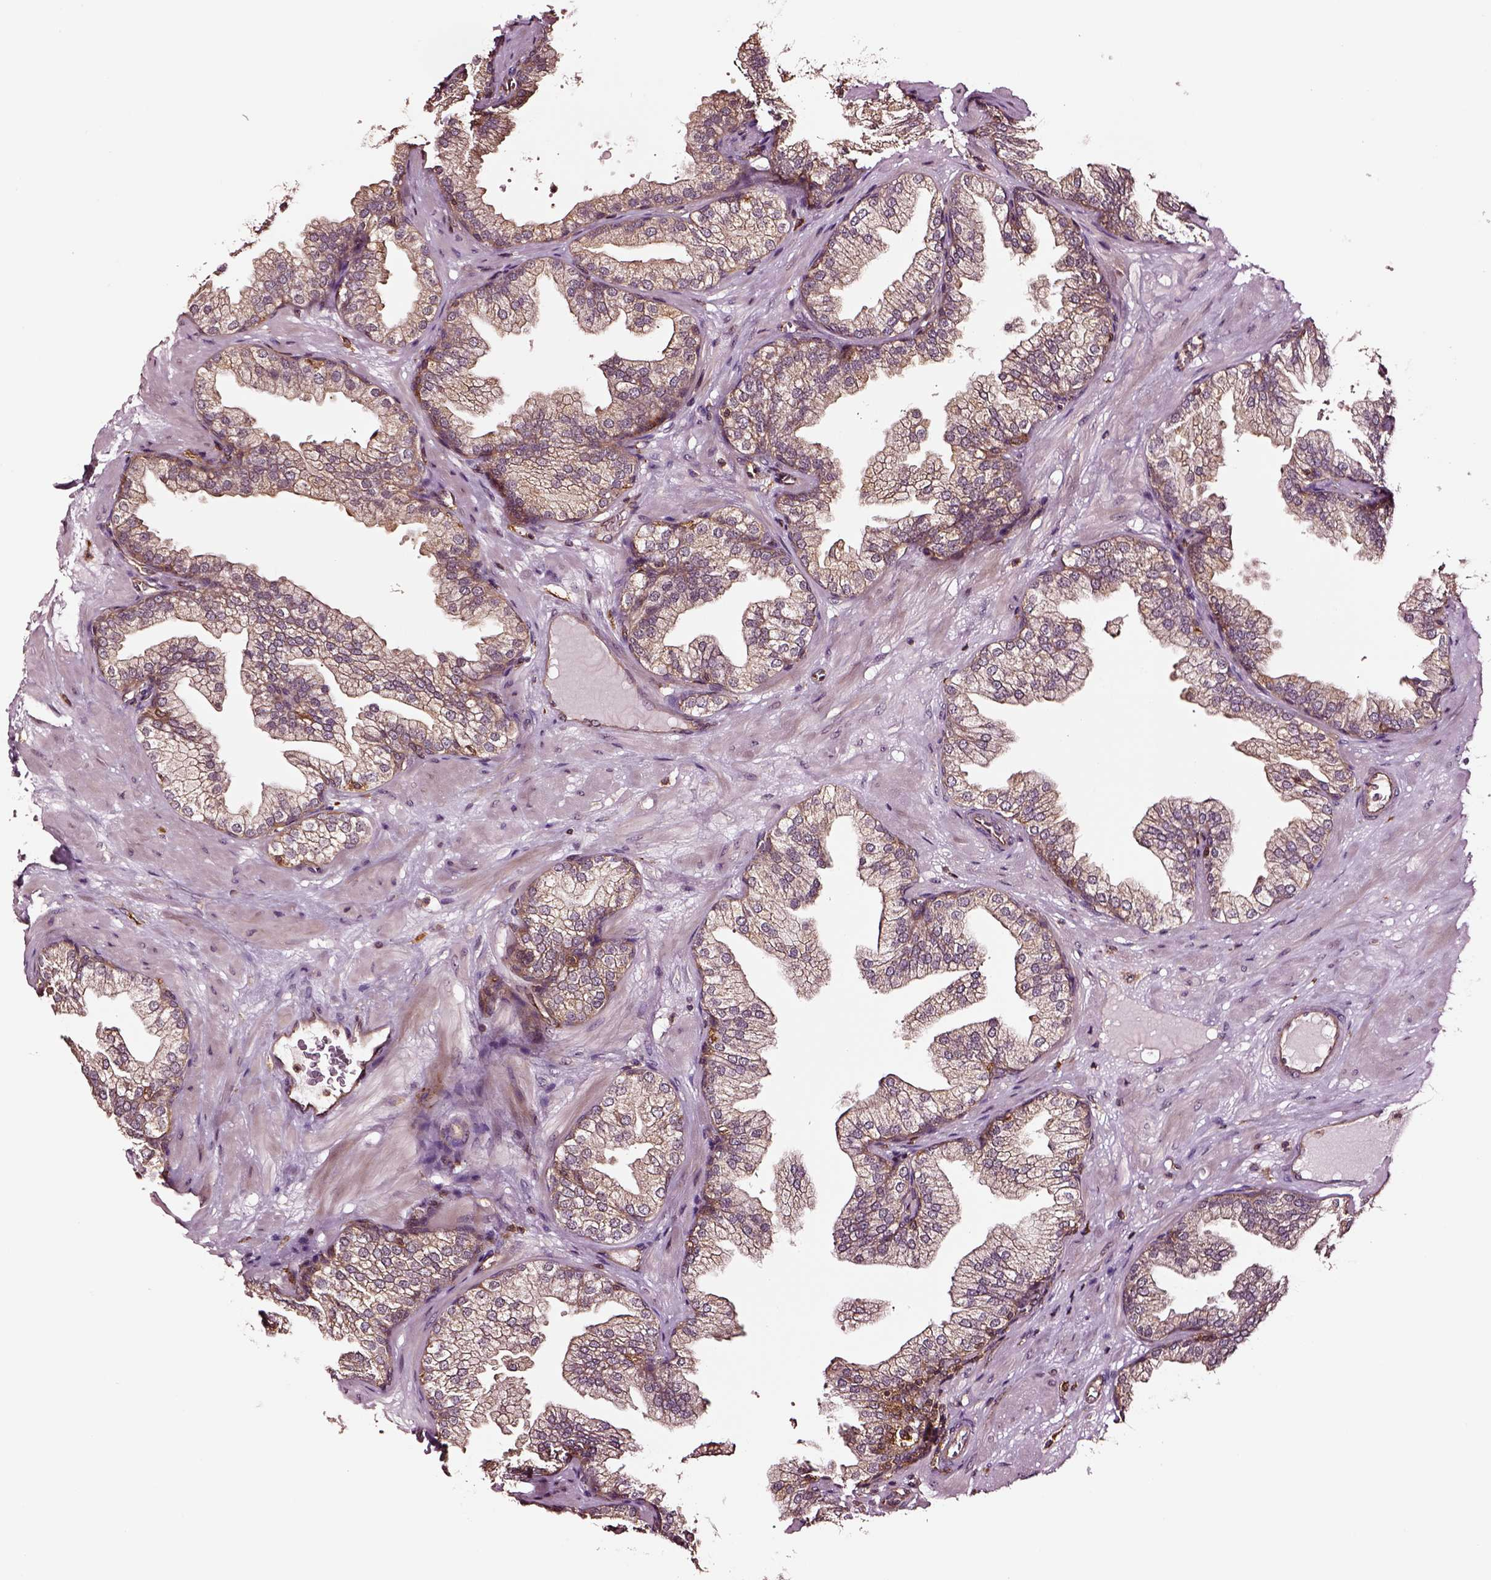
{"staining": {"intensity": "weak", "quantity": ">75%", "location": "cytoplasmic/membranous"}, "tissue": "prostate", "cell_type": "Glandular cells", "image_type": "normal", "snomed": [{"axis": "morphology", "description": "Normal tissue, NOS"}, {"axis": "topography", "description": "Prostate"}], "caption": "Prostate stained with DAB (3,3'-diaminobenzidine) immunohistochemistry (IHC) reveals low levels of weak cytoplasmic/membranous positivity in about >75% of glandular cells.", "gene": "RASSF5", "patient": {"sex": "male", "age": 37}}